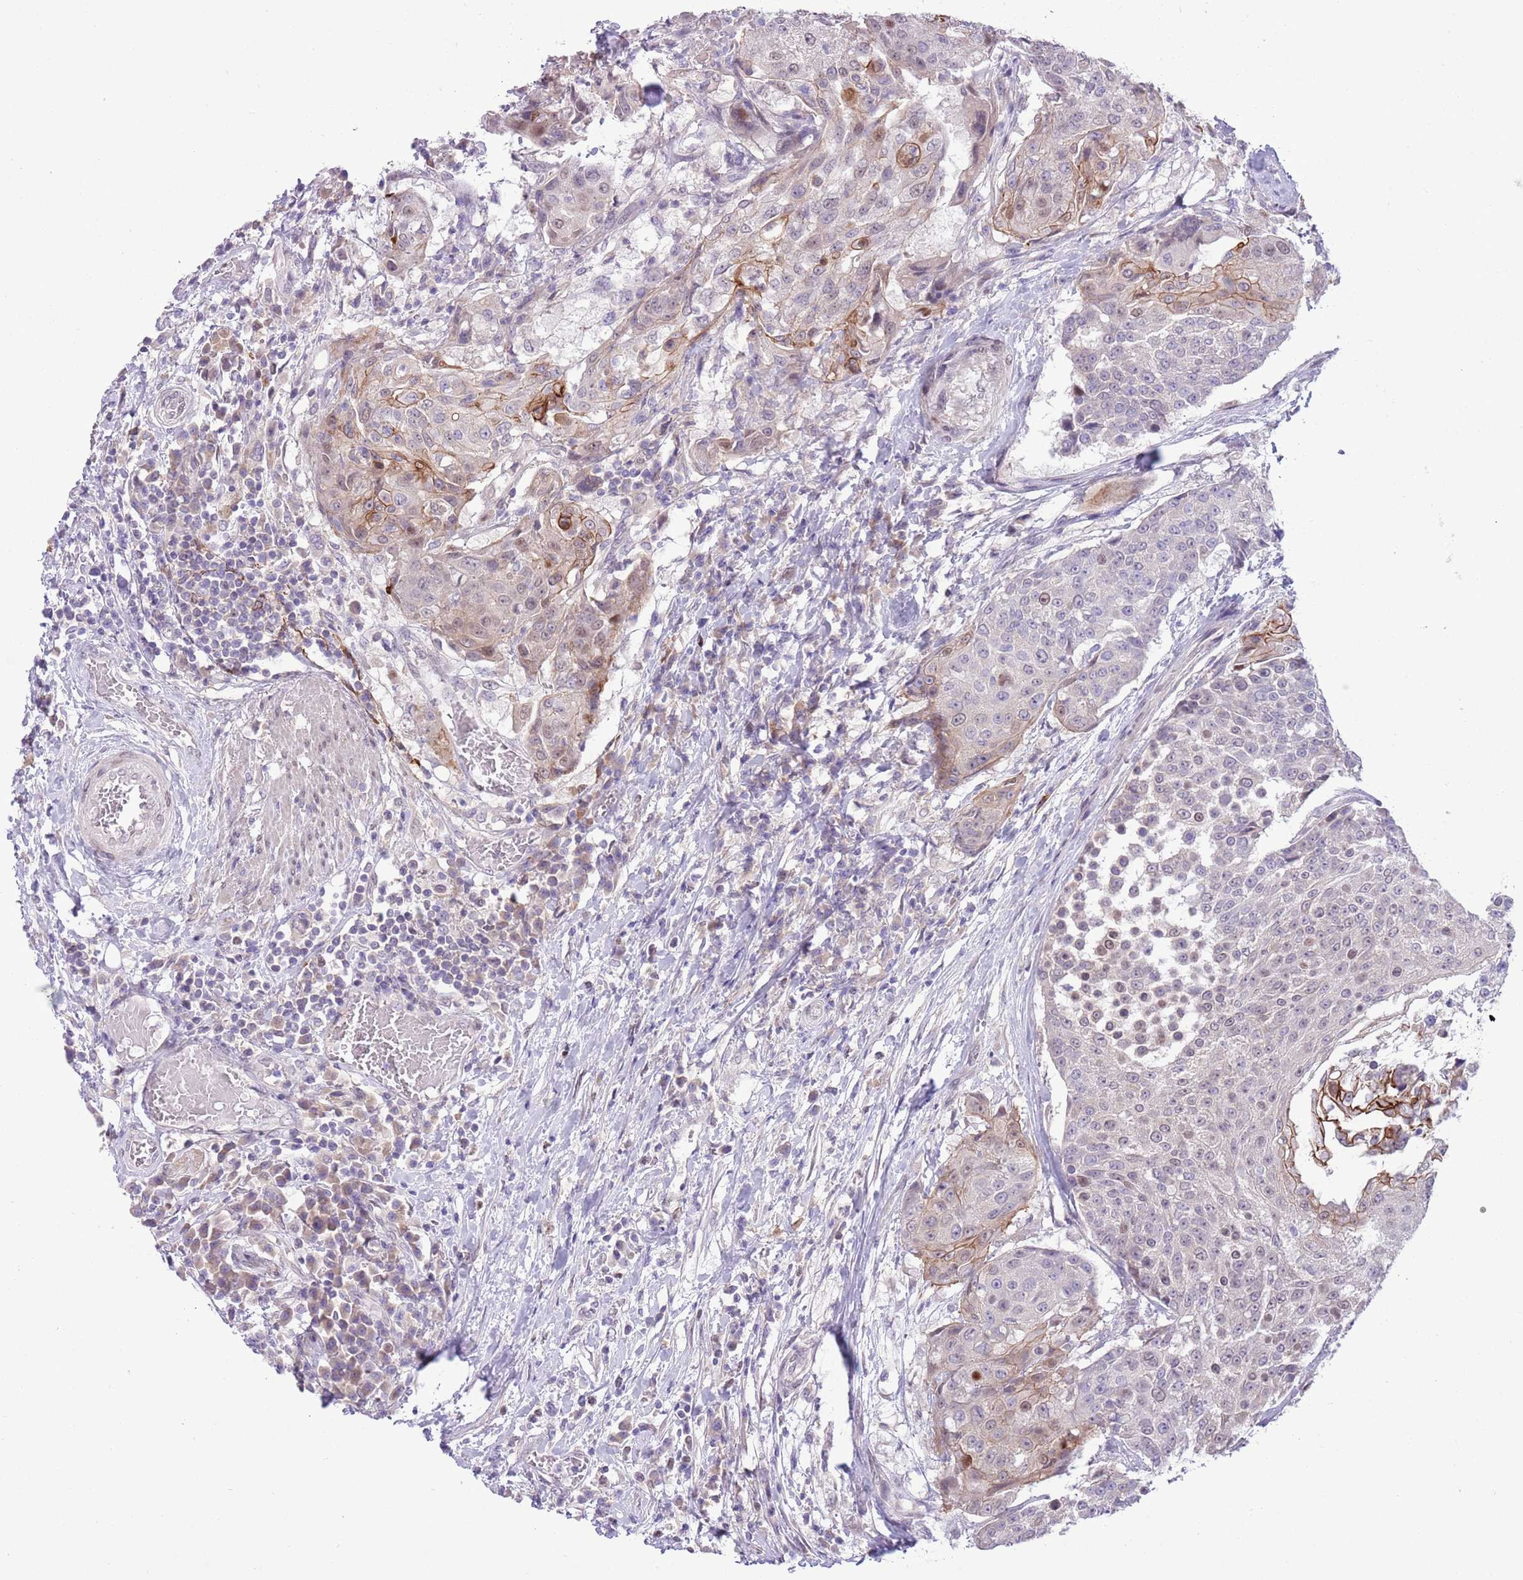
{"staining": {"intensity": "moderate", "quantity": "<25%", "location": "cytoplasmic/membranous"}, "tissue": "urothelial cancer", "cell_type": "Tumor cells", "image_type": "cancer", "snomed": [{"axis": "morphology", "description": "Urothelial carcinoma, High grade"}, {"axis": "topography", "description": "Urinary bladder"}], "caption": "Brown immunohistochemical staining in urothelial carcinoma (high-grade) reveals moderate cytoplasmic/membranous staining in approximately <25% of tumor cells.", "gene": "CCND2", "patient": {"sex": "female", "age": 63}}